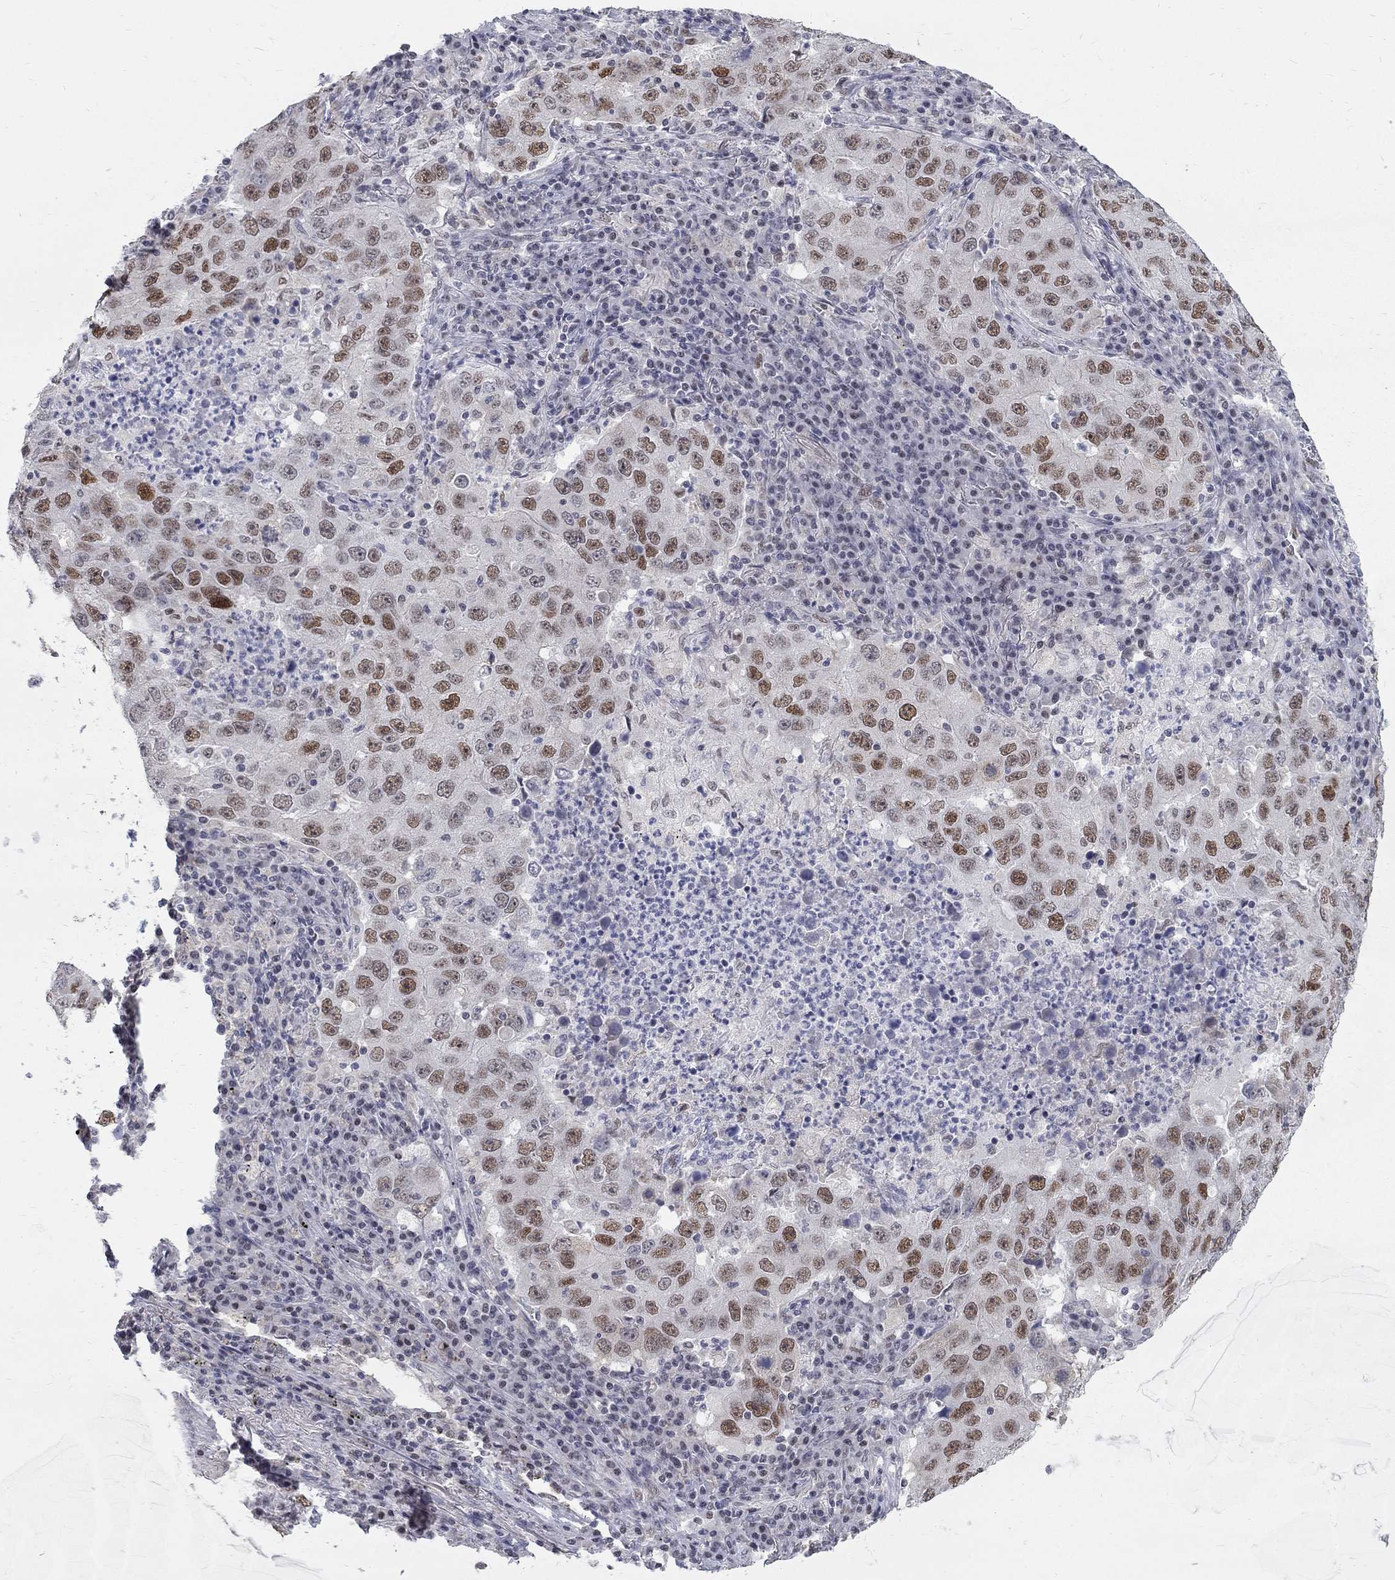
{"staining": {"intensity": "moderate", "quantity": "25%-75%", "location": "nuclear"}, "tissue": "lung cancer", "cell_type": "Tumor cells", "image_type": "cancer", "snomed": [{"axis": "morphology", "description": "Adenocarcinoma, NOS"}, {"axis": "topography", "description": "Lung"}], "caption": "Immunohistochemistry histopathology image of neoplastic tissue: lung adenocarcinoma stained using immunohistochemistry exhibits medium levels of moderate protein expression localized specifically in the nuclear of tumor cells, appearing as a nuclear brown color.", "gene": "GCFC2", "patient": {"sex": "male", "age": 73}}